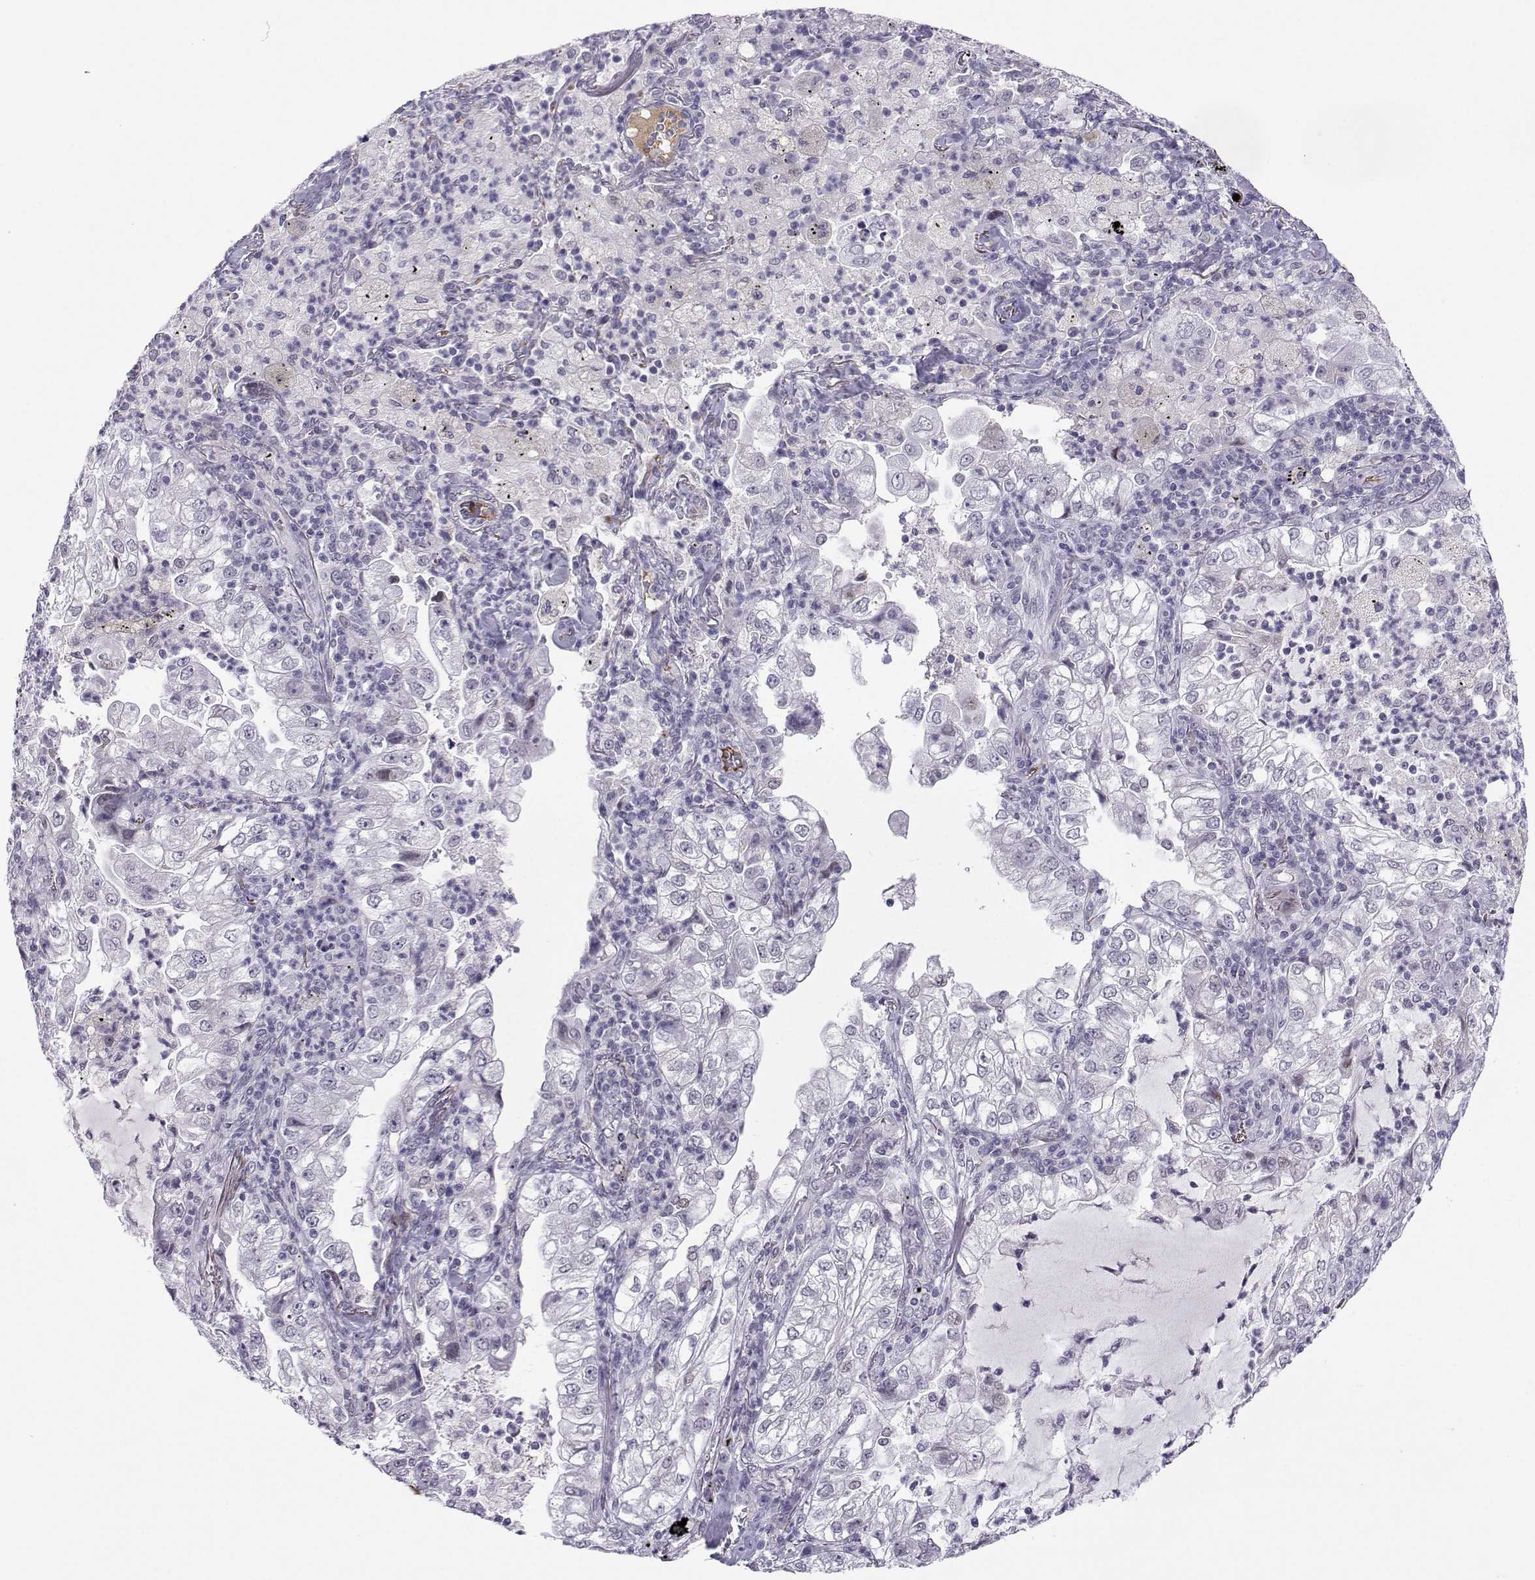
{"staining": {"intensity": "negative", "quantity": "none", "location": "none"}, "tissue": "lung cancer", "cell_type": "Tumor cells", "image_type": "cancer", "snomed": [{"axis": "morphology", "description": "Adenocarcinoma, NOS"}, {"axis": "topography", "description": "Lung"}], "caption": "DAB immunohistochemical staining of human lung cancer (adenocarcinoma) demonstrates no significant staining in tumor cells.", "gene": "LHX1", "patient": {"sex": "female", "age": 73}}